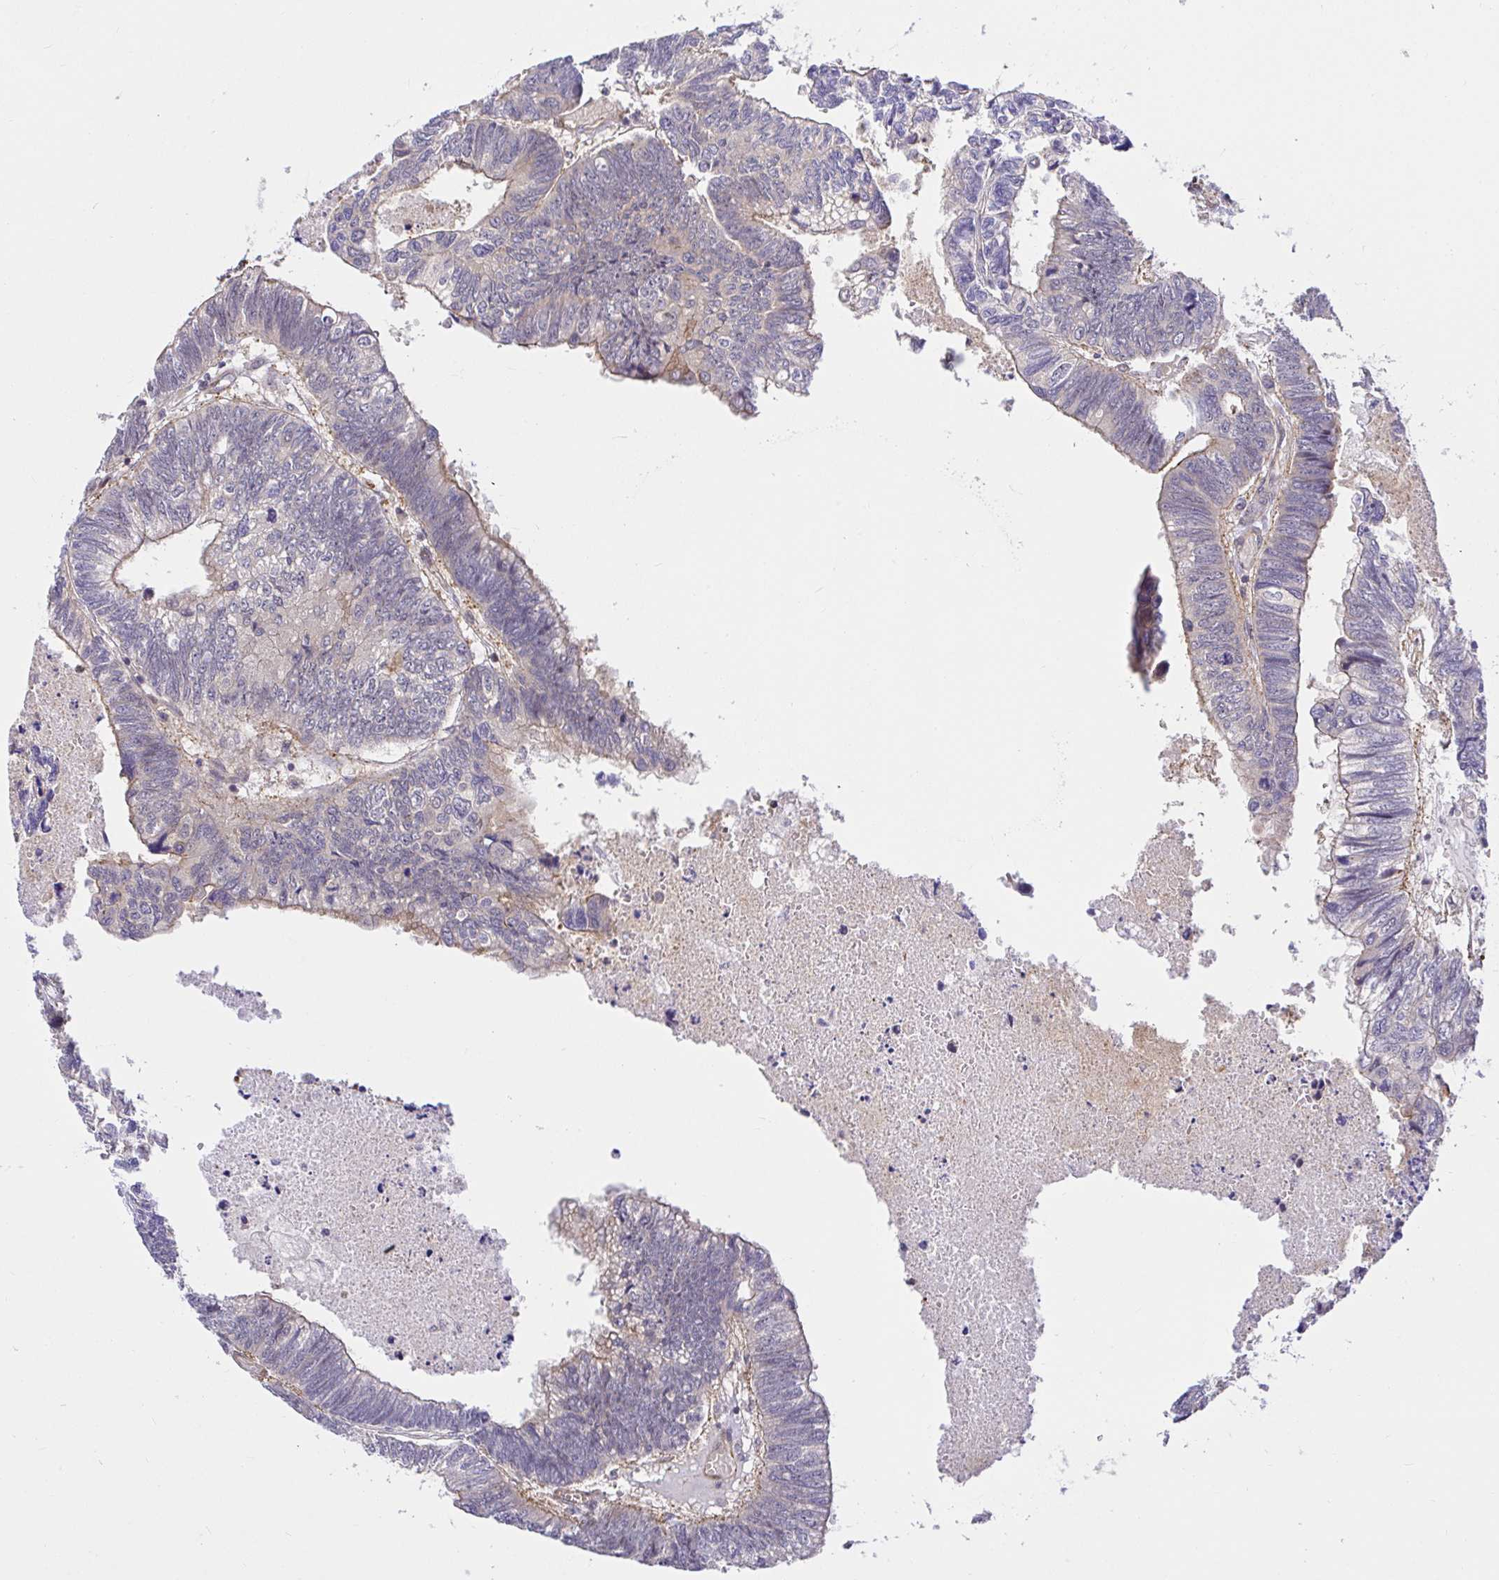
{"staining": {"intensity": "moderate", "quantity": "25%-75%", "location": "cytoplasmic/membranous"}, "tissue": "colorectal cancer", "cell_type": "Tumor cells", "image_type": "cancer", "snomed": [{"axis": "morphology", "description": "Adenocarcinoma, NOS"}, {"axis": "topography", "description": "Colon"}], "caption": "Brown immunohistochemical staining in human colorectal cancer demonstrates moderate cytoplasmic/membranous positivity in about 25%-75% of tumor cells. (DAB = brown stain, brightfield microscopy at high magnification).", "gene": "TRIM55", "patient": {"sex": "male", "age": 62}}